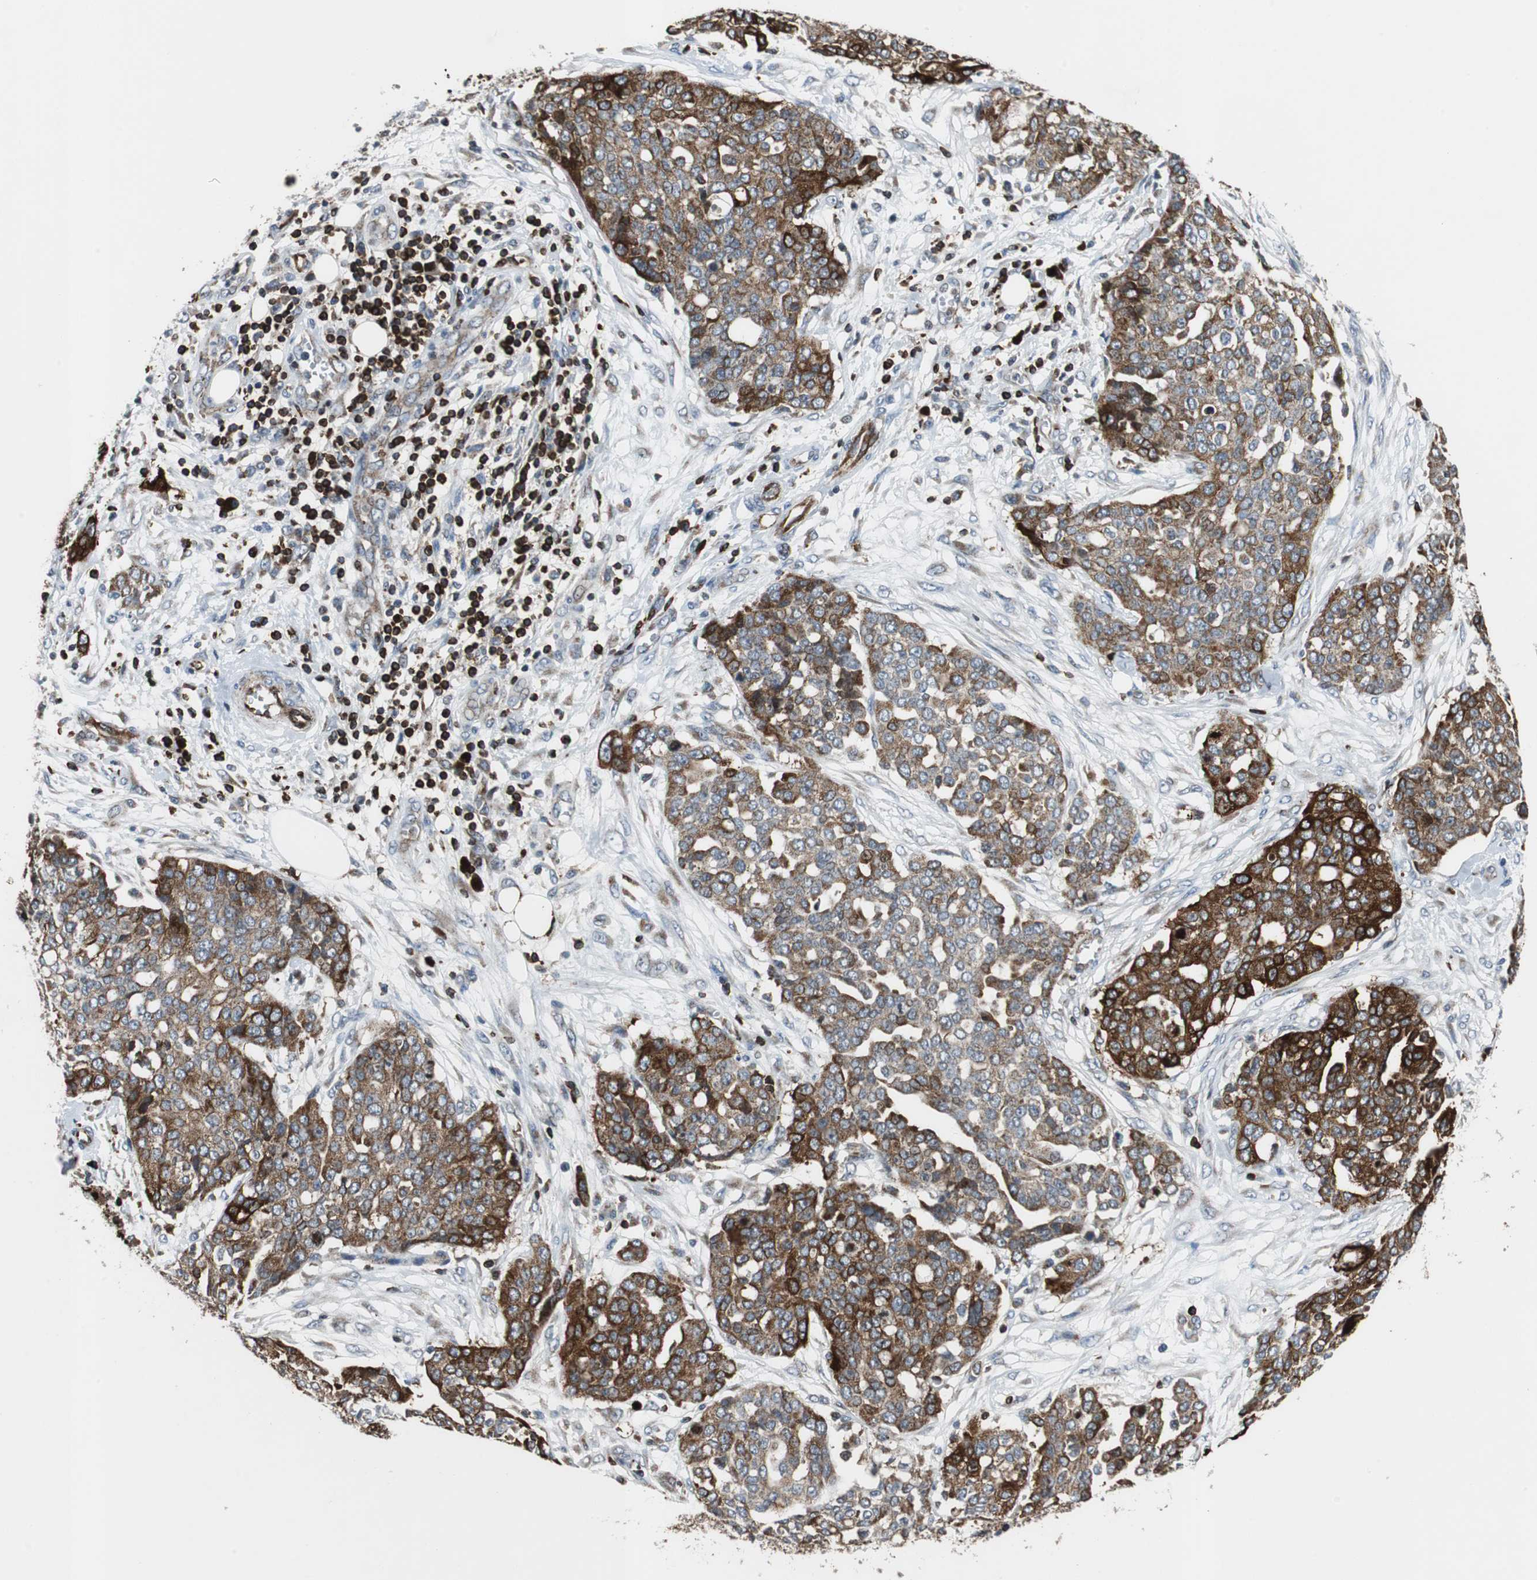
{"staining": {"intensity": "moderate", "quantity": ">75%", "location": "cytoplasmic/membranous"}, "tissue": "ovarian cancer", "cell_type": "Tumor cells", "image_type": "cancer", "snomed": [{"axis": "morphology", "description": "Cystadenocarcinoma, serous, NOS"}, {"axis": "topography", "description": "Soft tissue"}, {"axis": "topography", "description": "Ovary"}], "caption": "A high-resolution histopathology image shows immunohistochemistry staining of serous cystadenocarcinoma (ovarian), which demonstrates moderate cytoplasmic/membranous expression in about >75% of tumor cells.", "gene": "TUBA4A", "patient": {"sex": "female", "age": 57}}